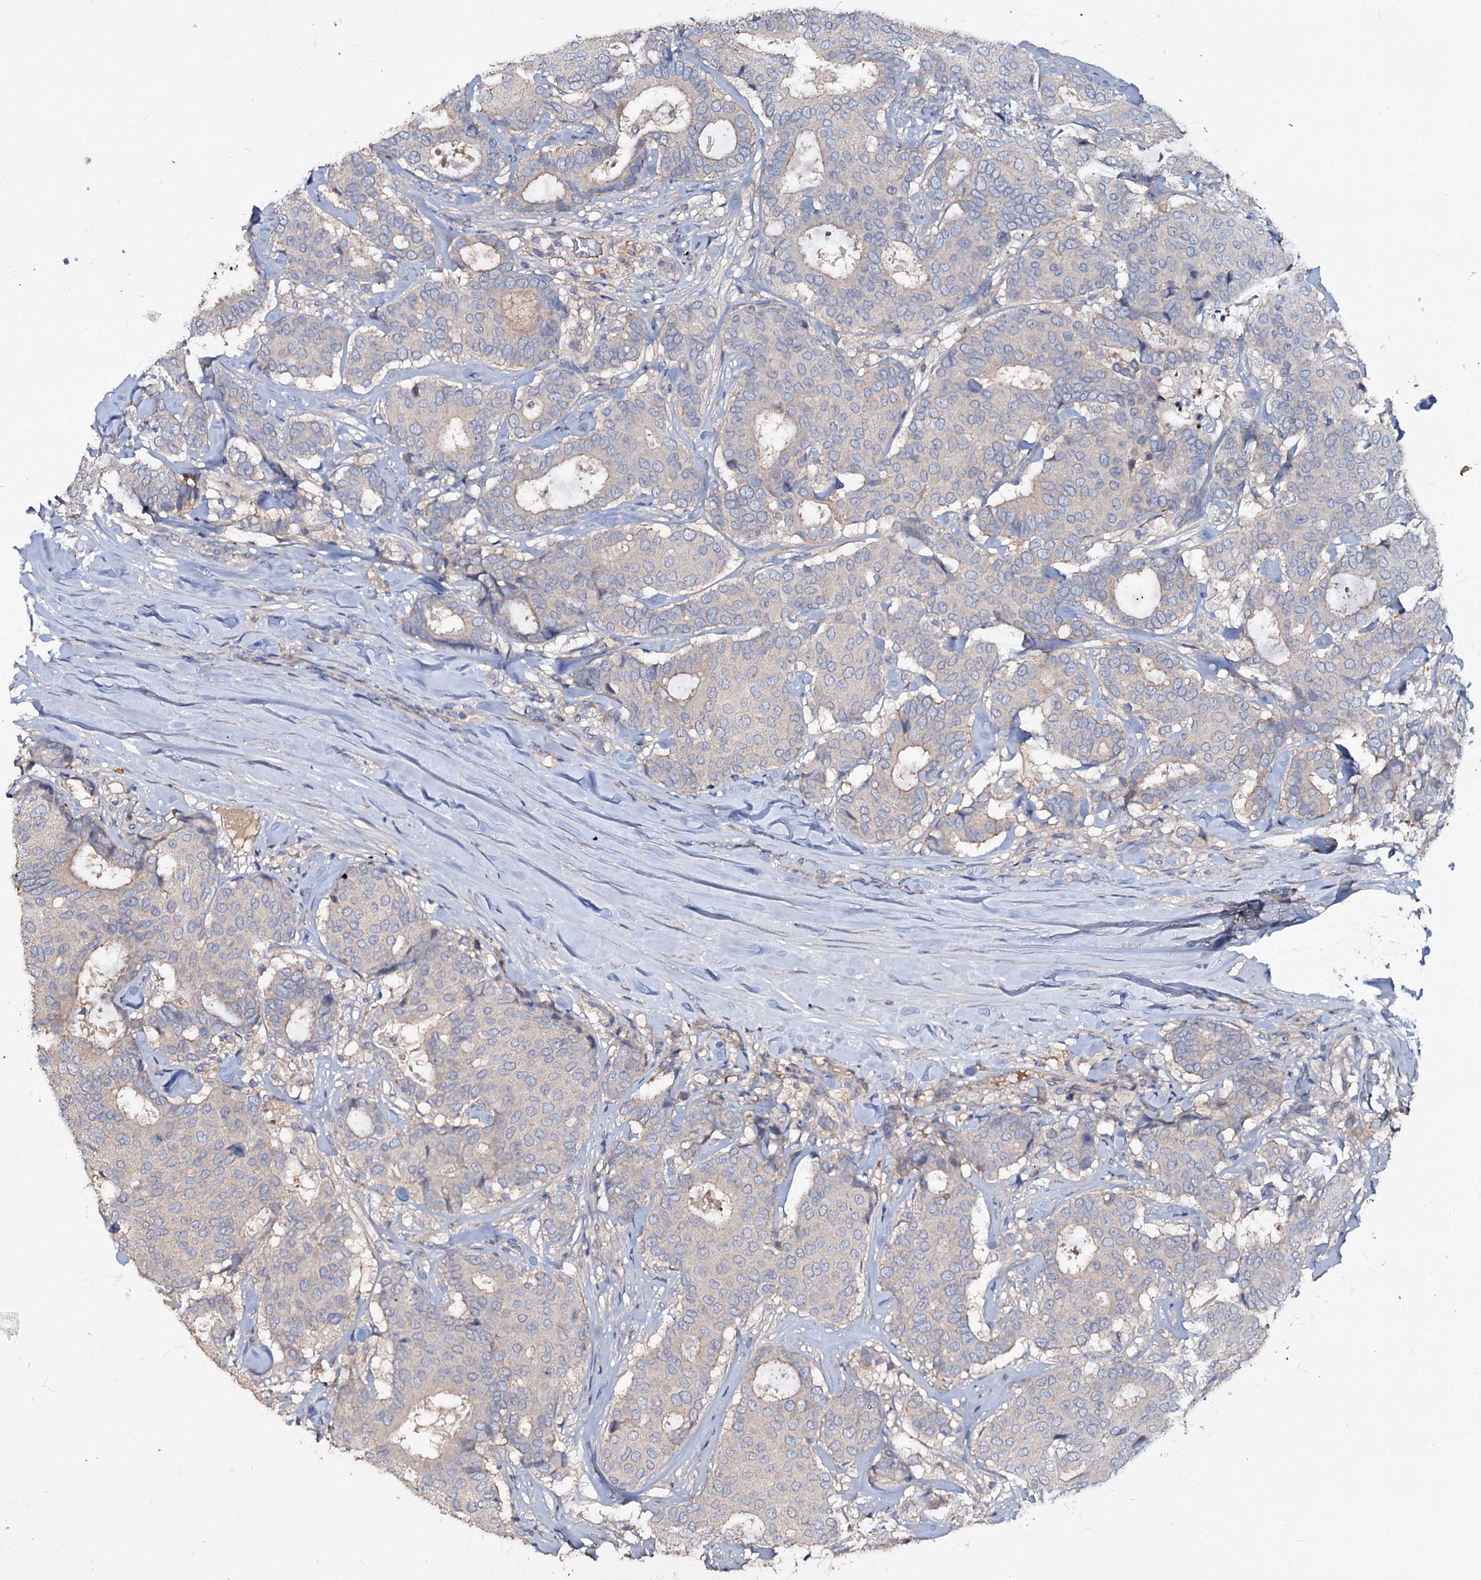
{"staining": {"intensity": "moderate", "quantity": "<25%", "location": "cytoplasmic/membranous"}, "tissue": "breast cancer", "cell_type": "Tumor cells", "image_type": "cancer", "snomed": [{"axis": "morphology", "description": "Duct carcinoma"}, {"axis": "topography", "description": "Breast"}], "caption": "Immunohistochemical staining of breast cancer shows moderate cytoplasmic/membranous protein expression in about <25% of tumor cells.", "gene": "ACY3", "patient": {"sex": "female", "age": 75}}